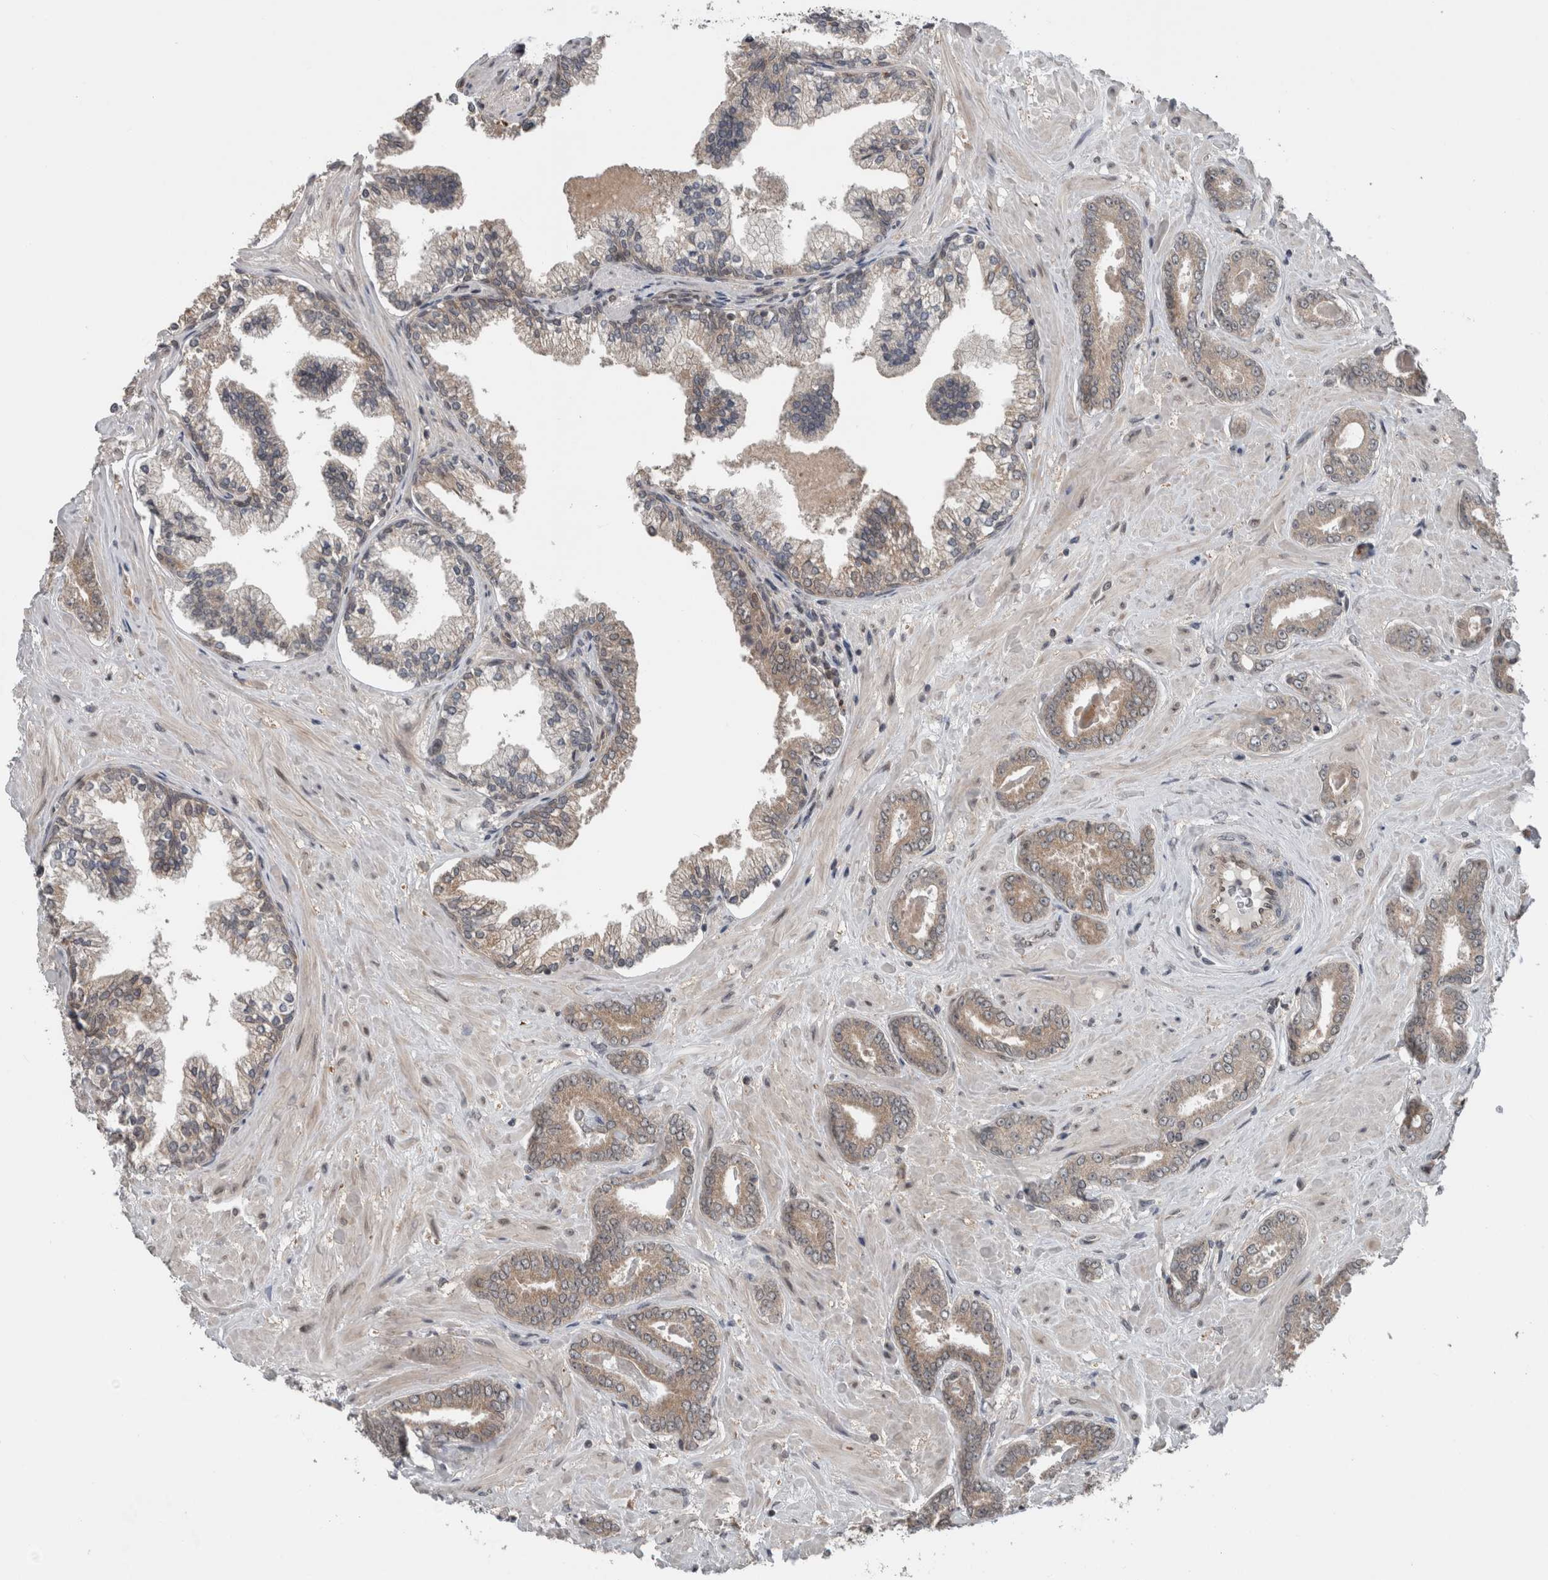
{"staining": {"intensity": "weak", "quantity": ">75%", "location": "cytoplasmic/membranous"}, "tissue": "prostate cancer", "cell_type": "Tumor cells", "image_type": "cancer", "snomed": [{"axis": "morphology", "description": "Adenocarcinoma, Low grade"}, {"axis": "topography", "description": "Prostate"}], "caption": "A histopathology image showing weak cytoplasmic/membranous staining in approximately >75% of tumor cells in prostate cancer (low-grade adenocarcinoma), as visualized by brown immunohistochemical staining.", "gene": "ENY2", "patient": {"sex": "male", "age": 71}}